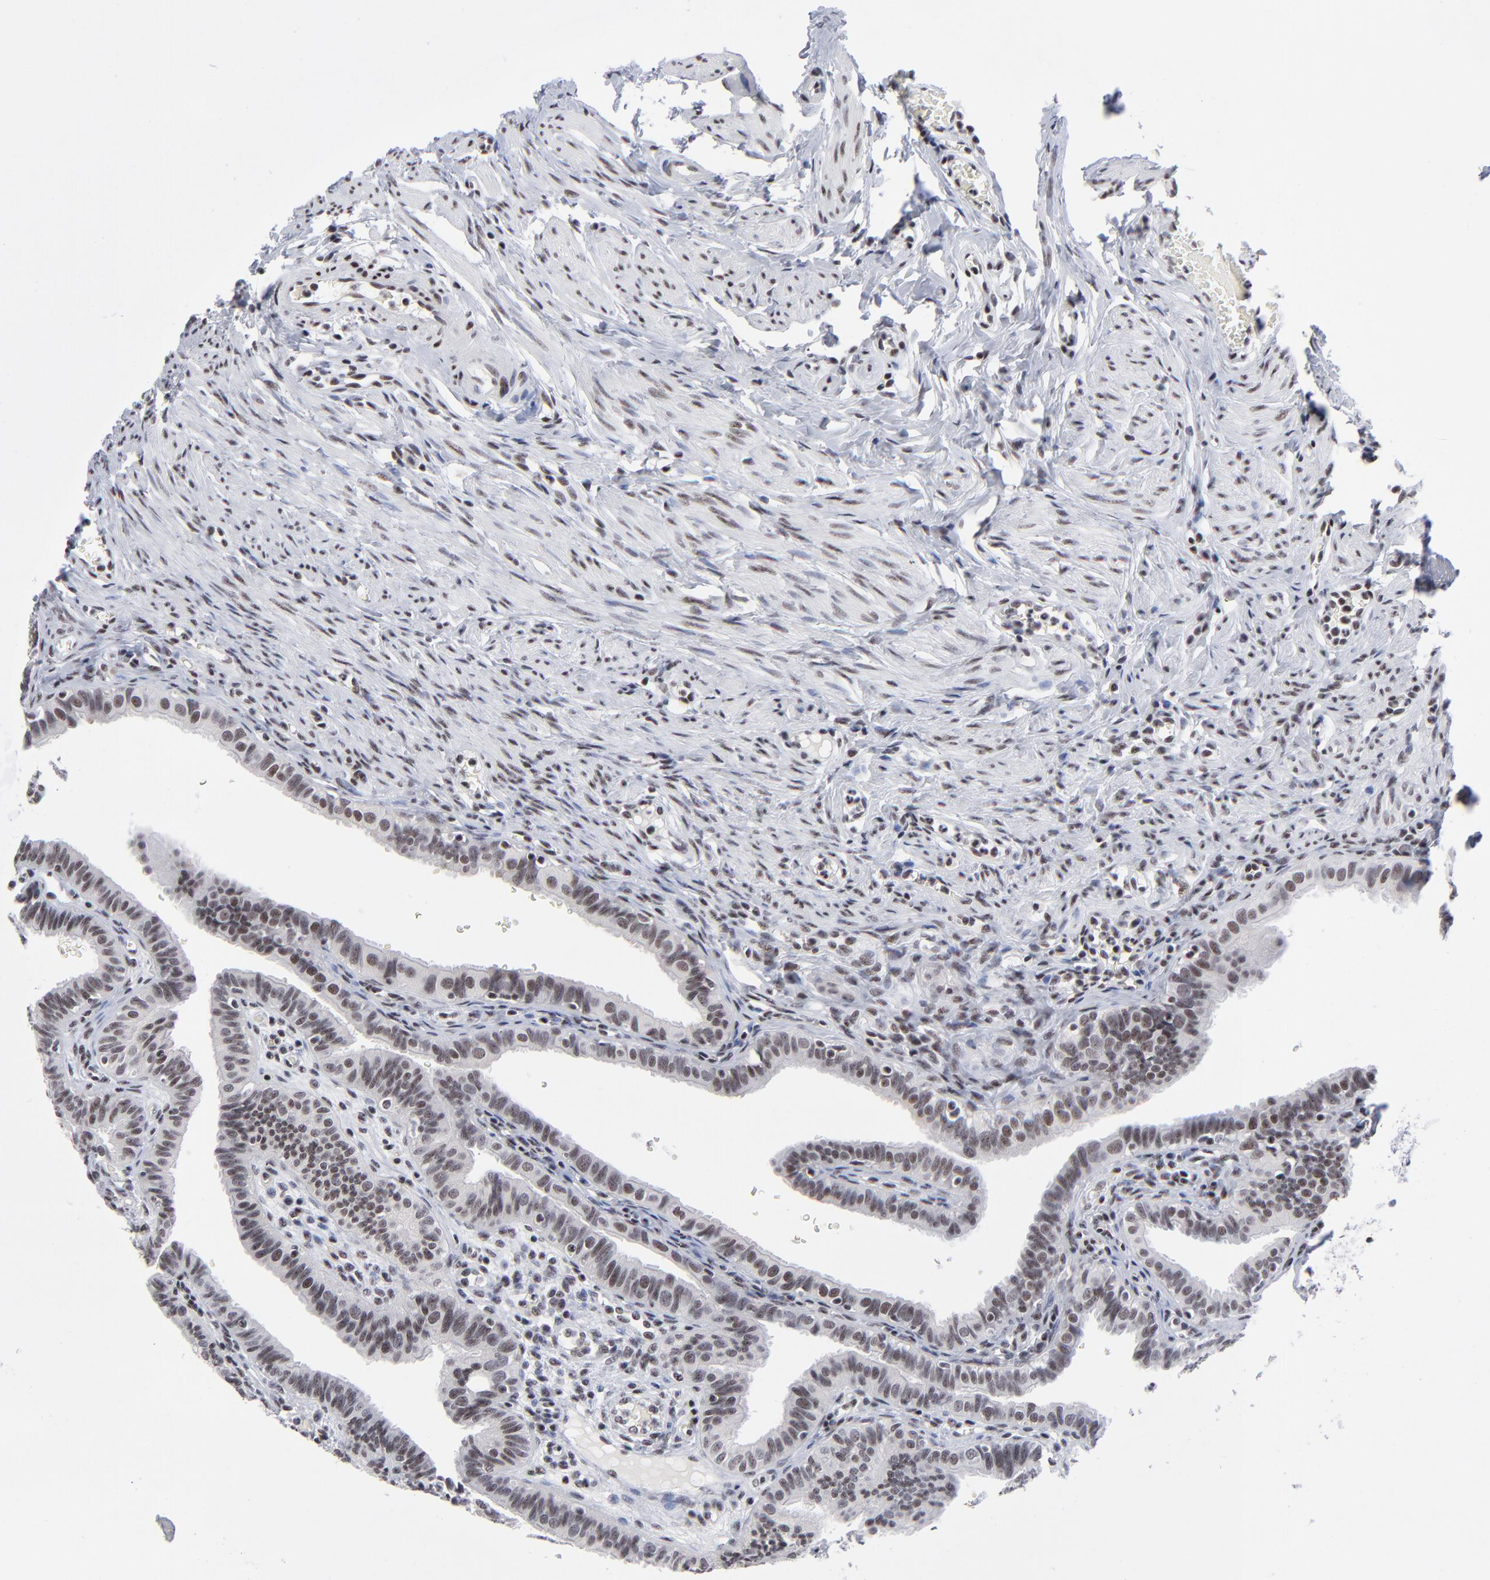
{"staining": {"intensity": "moderate", "quantity": ">75%", "location": "nuclear"}, "tissue": "fallopian tube", "cell_type": "Glandular cells", "image_type": "normal", "snomed": [{"axis": "morphology", "description": "Normal tissue, NOS"}, {"axis": "topography", "description": "Fallopian tube"}, {"axis": "topography", "description": "Ovary"}], "caption": "Fallopian tube was stained to show a protein in brown. There is medium levels of moderate nuclear expression in approximately >75% of glandular cells. (Brightfield microscopy of DAB IHC at high magnification).", "gene": "SP2", "patient": {"sex": "female", "age": 51}}